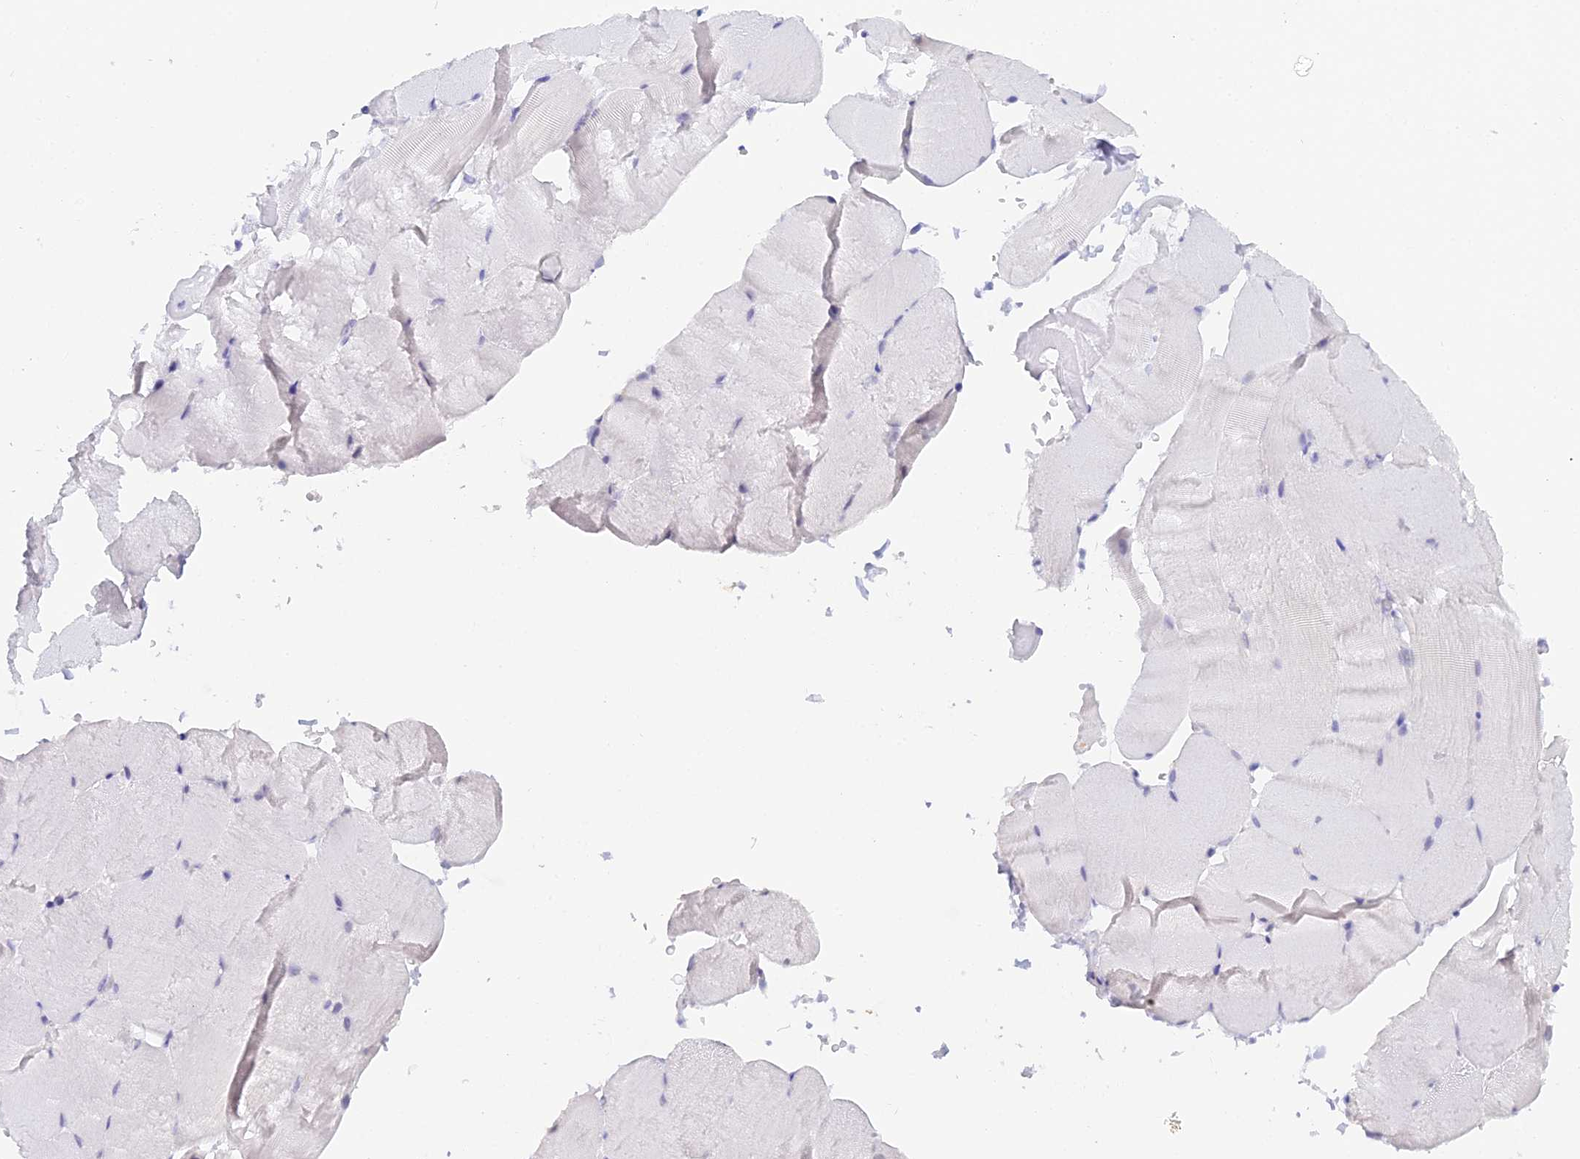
{"staining": {"intensity": "negative", "quantity": "none", "location": "none"}, "tissue": "skeletal muscle", "cell_type": "Myocytes", "image_type": "normal", "snomed": [{"axis": "morphology", "description": "Normal tissue, NOS"}, {"axis": "topography", "description": "Skeletal muscle"}, {"axis": "topography", "description": "Parathyroid gland"}], "caption": "A photomicrograph of skeletal muscle stained for a protein reveals no brown staining in myocytes. (DAB (3,3'-diaminobenzidine) IHC visualized using brightfield microscopy, high magnification).", "gene": "MCM2", "patient": {"sex": "female", "age": 37}}